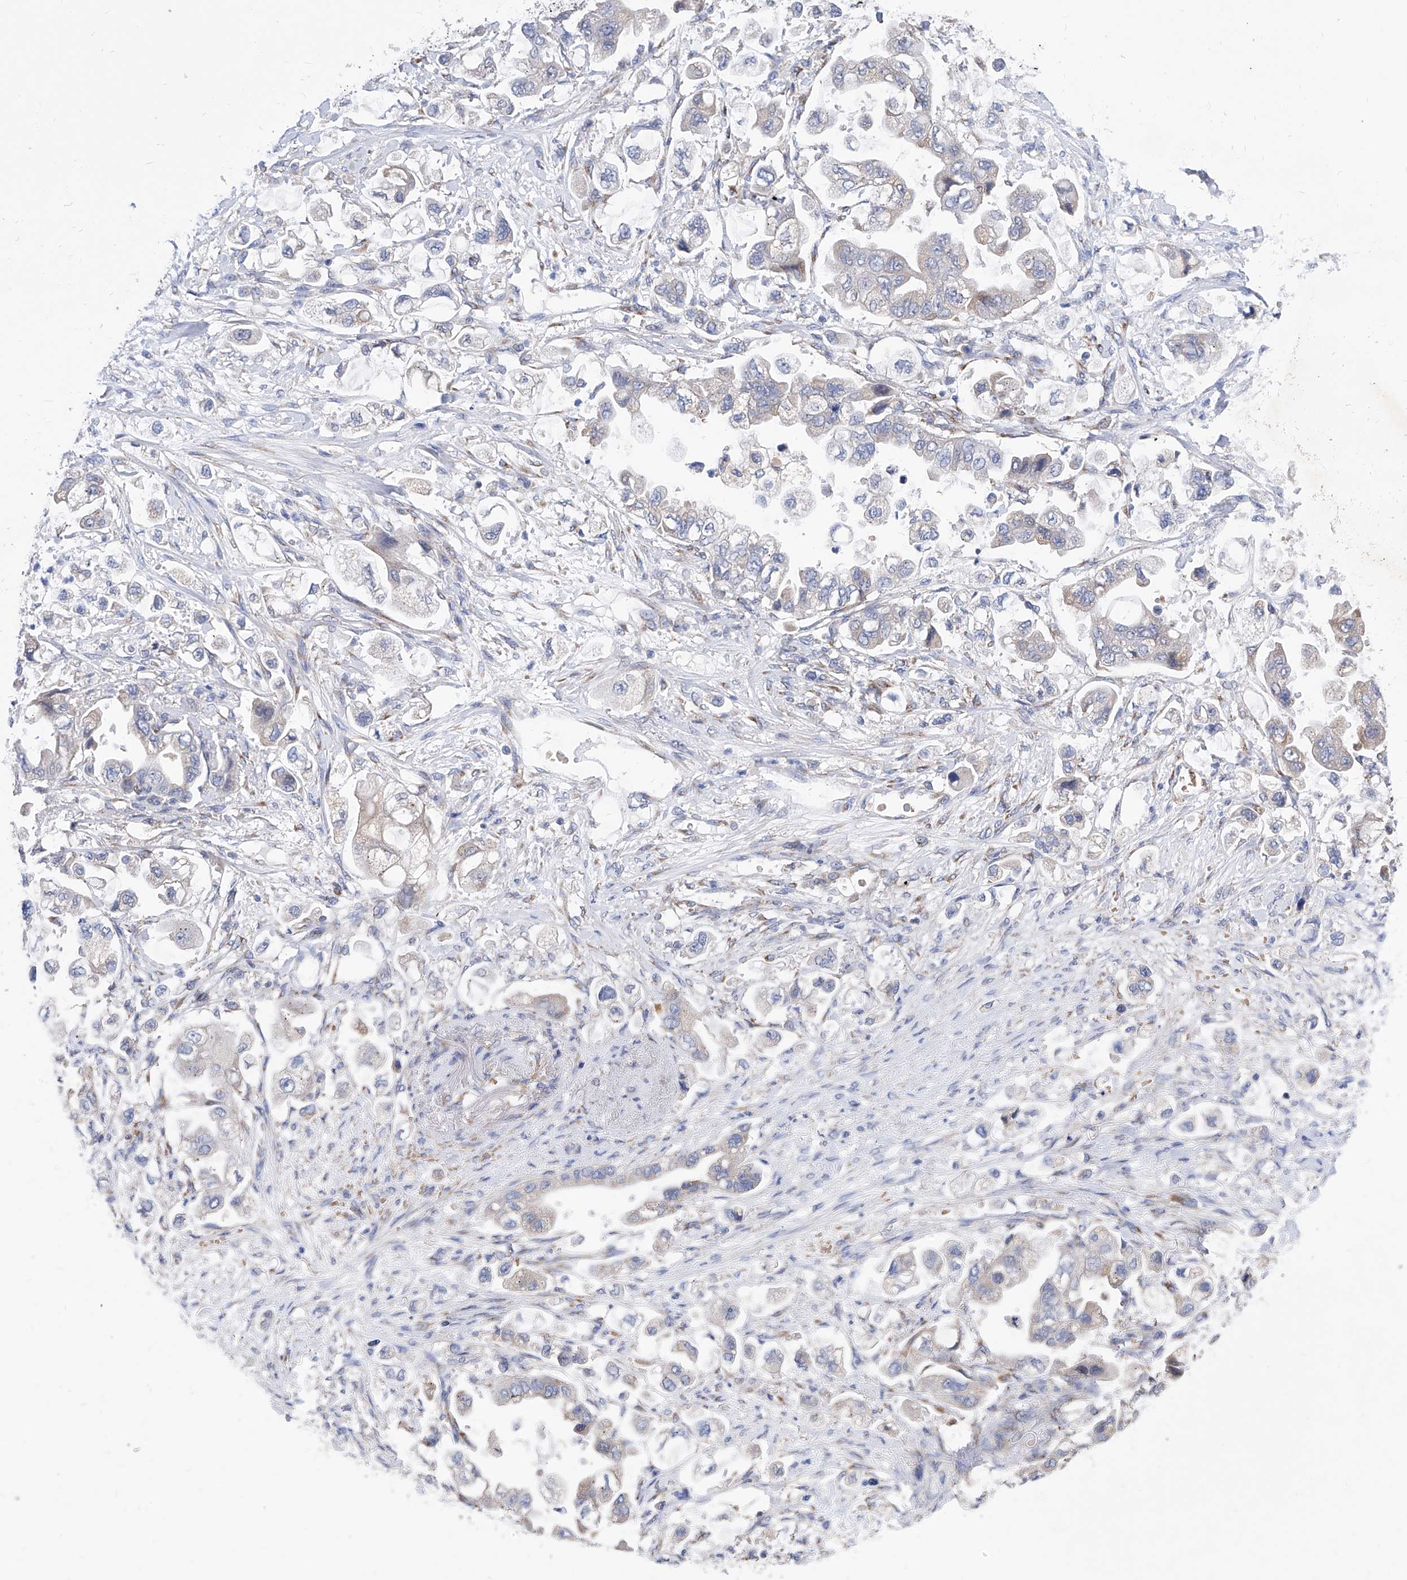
{"staining": {"intensity": "moderate", "quantity": "<25%", "location": "cytoplasmic/membranous"}, "tissue": "stomach cancer", "cell_type": "Tumor cells", "image_type": "cancer", "snomed": [{"axis": "morphology", "description": "Adenocarcinoma, NOS"}, {"axis": "topography", "description": "Stomach"}], "caption": "This is an image of immunohistochemistry (IHC) staining of stomach cancer, which shows moderate expression in the cytoplasmic/membranous of tumor cells.", "gene": "TJAP1", "patient": {"sex": "male", "age": 62}}